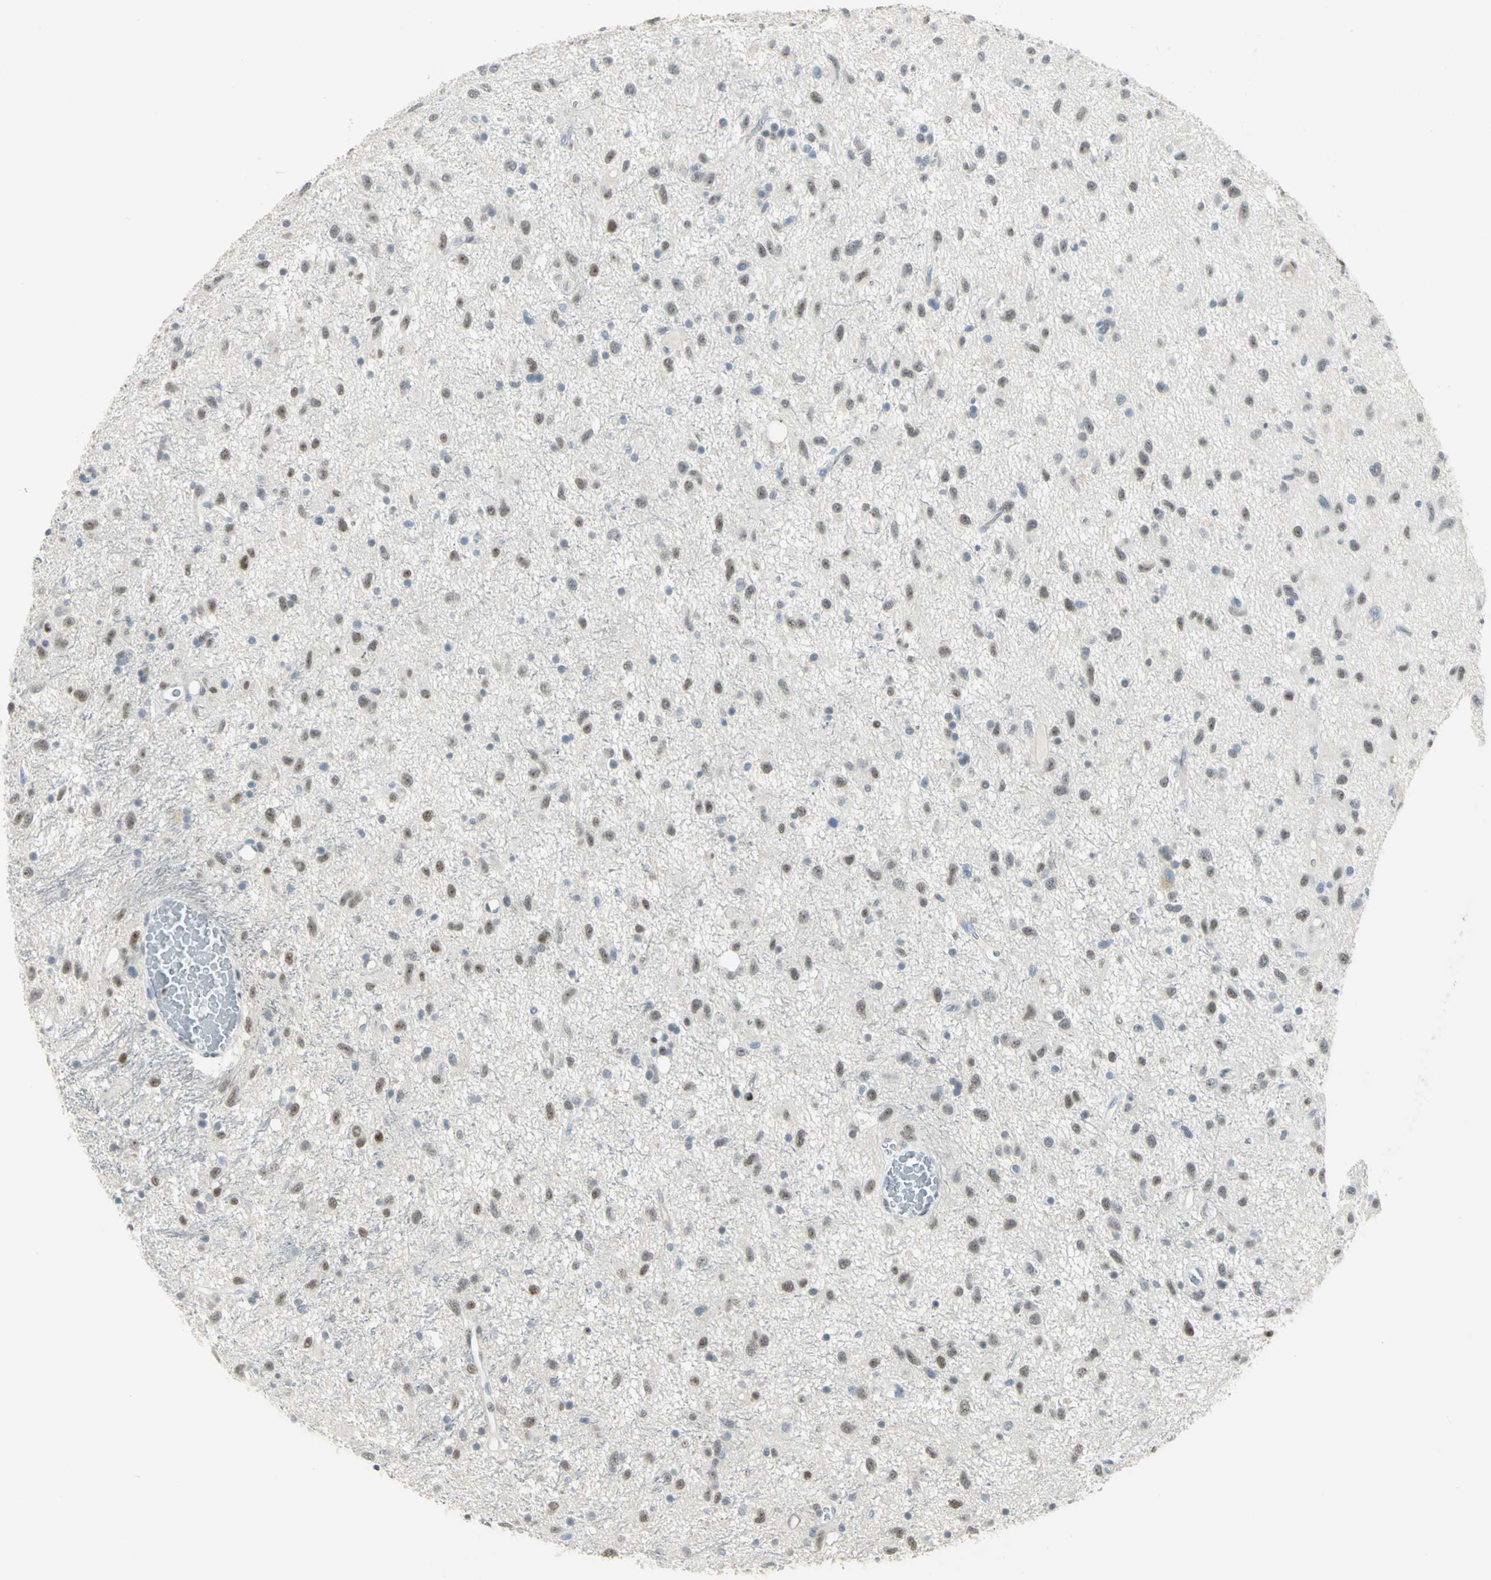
{"staining": {"intensity": "strong", "quantity": ">75%", "location": "nuclear"}, "tissue": "glioma", "cell_type": "Tumor cells", "image_type": "cancer", "snomed": [{"axis": "morphology", "description": "Glioma, malignant, Low grade"}, {"axis": "topography", "description": "Brain"}], "caption": "DAB (3,3'-diaminobenzidine) immunohistochemical staining of human malignant glioma (low-grade) exhibits strong nuclear protein staining in about >75% of tumor cells.", "gene": "BCL6", "patient": {"sex": "male", "age": 77}}